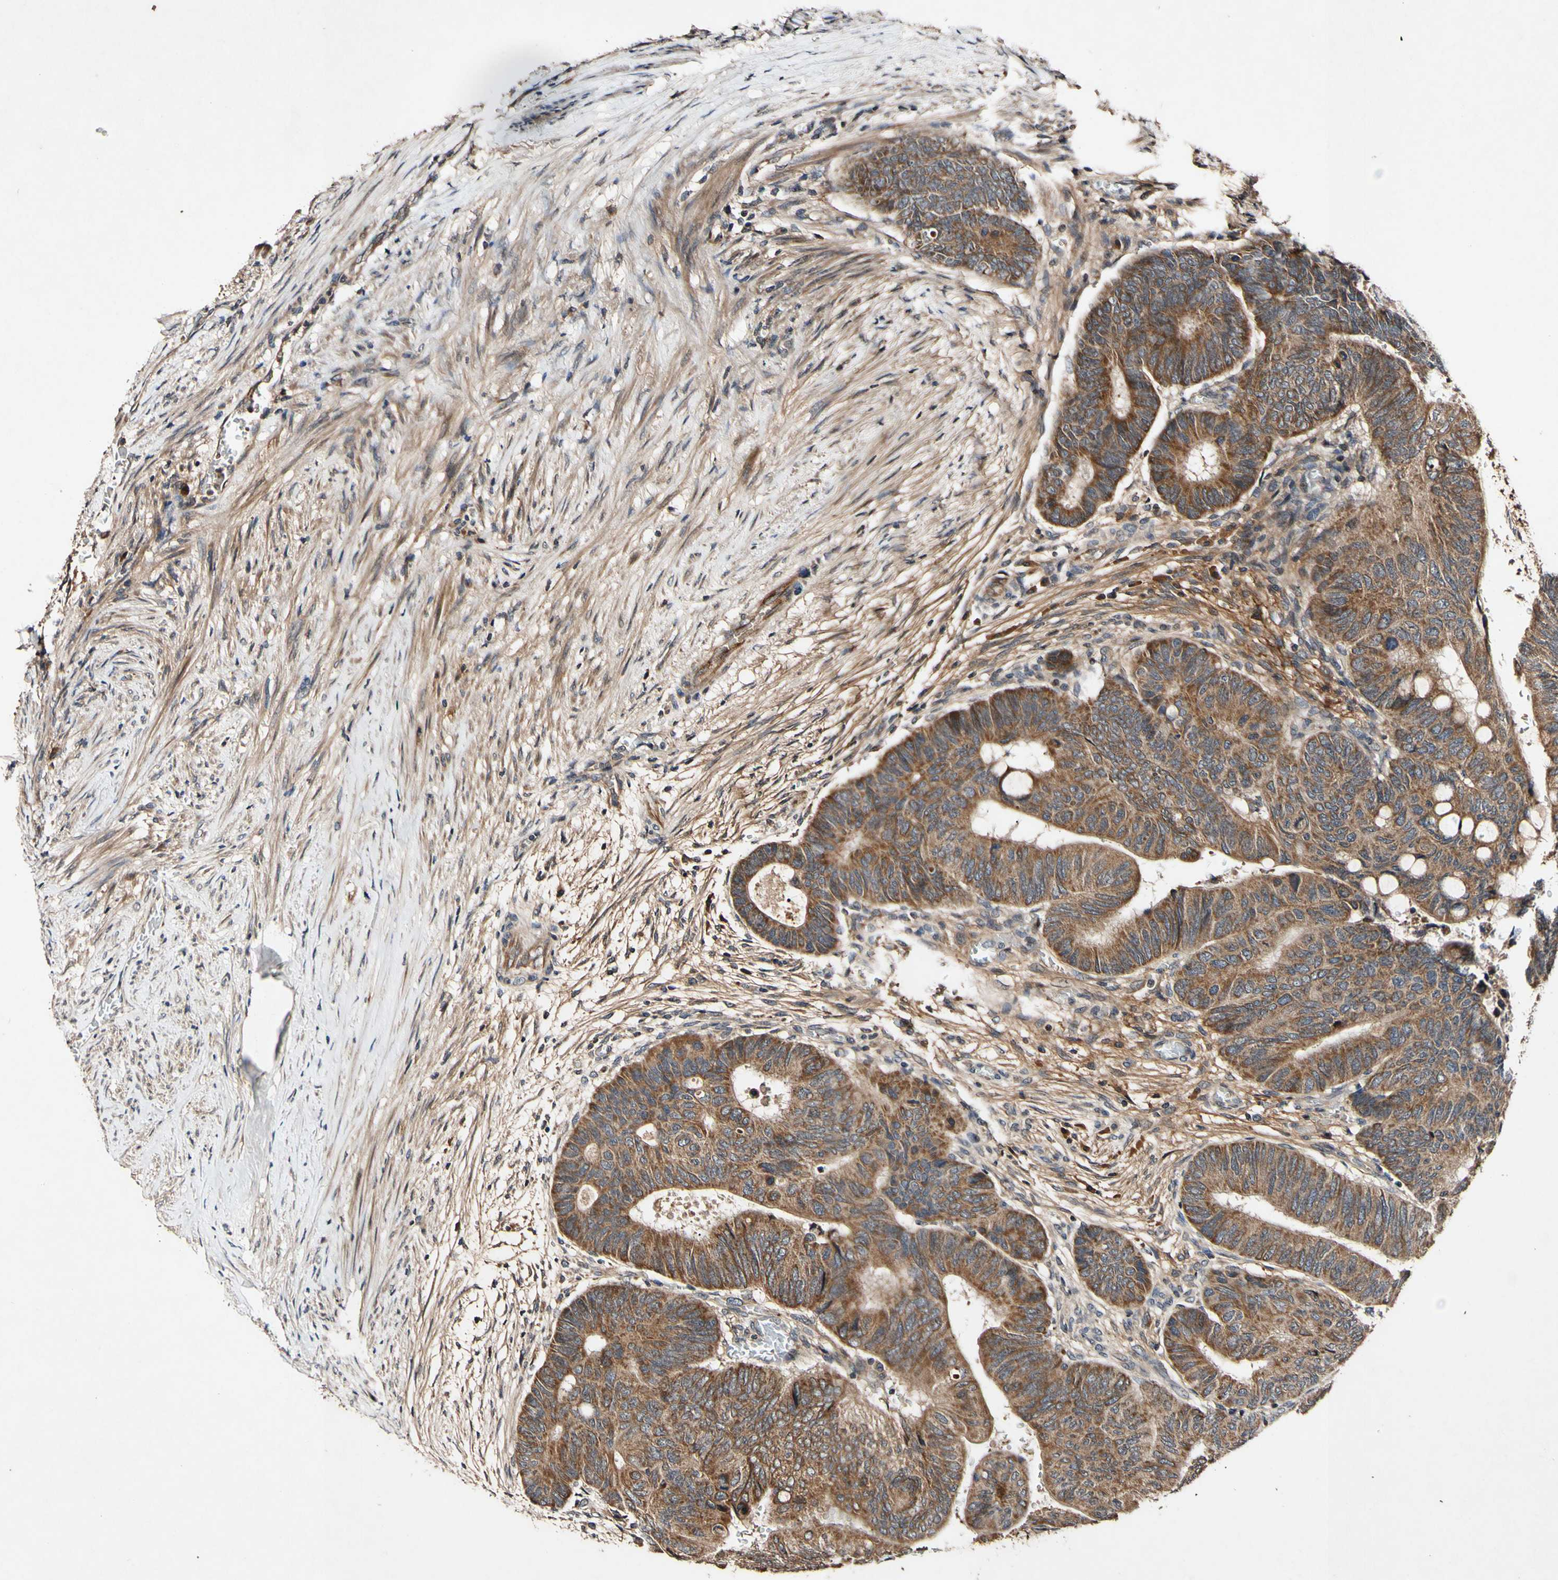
{"staining": {"intensity": "strong", "quantity": ">75%", "location": "cytoplasmic/membranous"}, "tissue": "colorectal cancer", "cell_type": "Tumor cells", "image_type": "cancer", "snomed": [{"axis": "morphology", "description": "Normal tissue, NOS"}, {"axis": "morphology", "description": "Adenocarcinoma, NOS"}, {"axis": "topography", "description": "Rectum"}, {"axis": "topography", "description": "Peripheral nerve tissue"}], "caption": "A brown stain highlights strong cytoplasmic/membranous staining of a protein in colorectal cancer (adenocarcinoma) tumor cells.", "gene": "PLAT", "patient": {"sex": "male", "age": 92}}